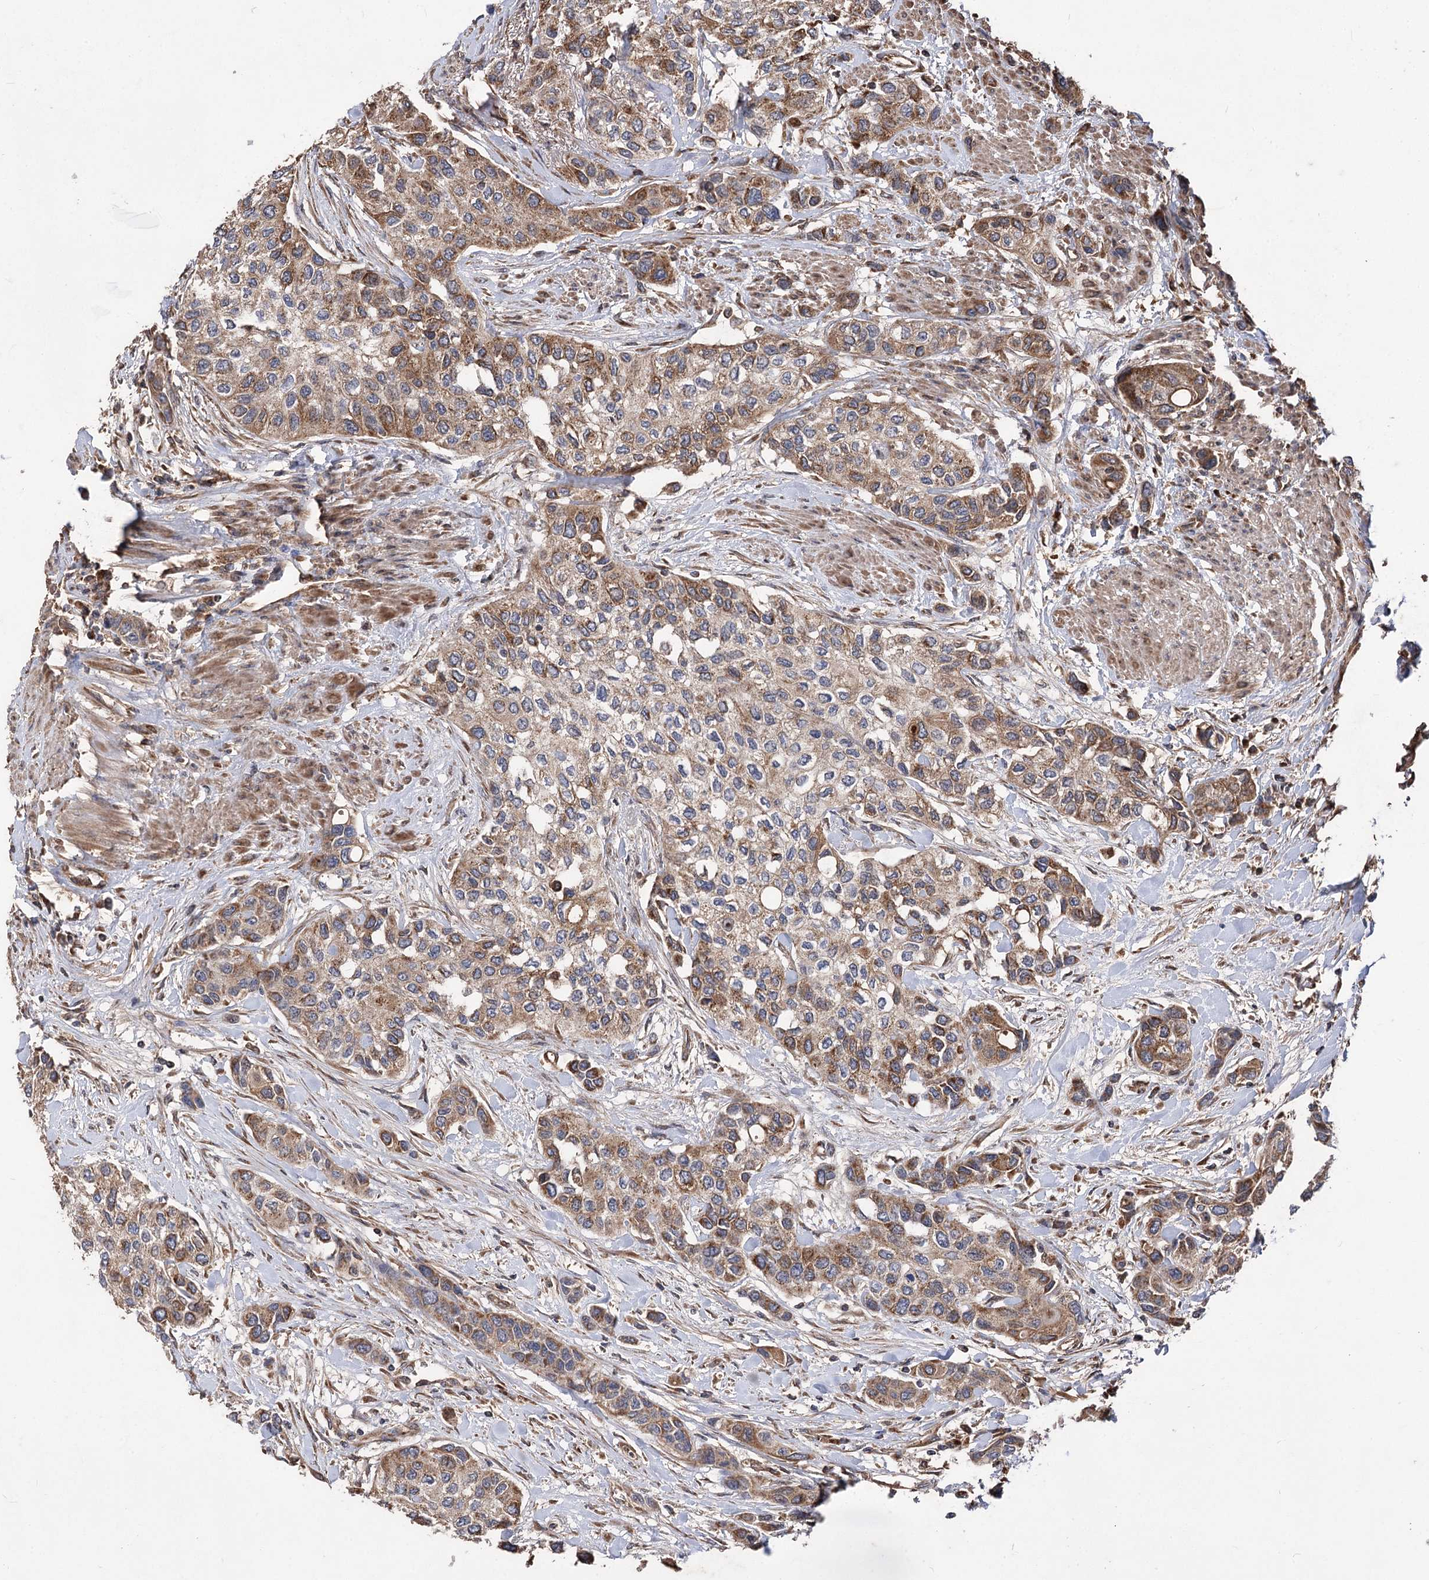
{"staining": {"intensity": "moderate", "quantity": ">75%", "location": "cytoplasmic/membranous"}, "tissue": "urothelial cancer", "cell_type": "Tumor cells", "image_type": "cancer", "snomed": [{"axis": "morphology", "description": "Normal tissue, NOS"}, {"axis": "morphology", "description": "Urothelial carcinoma, High grade"}, {"axis": "topography", "description": "Vascular tissue"}, {"axis": "topography", "description": "Urinary bladder"}], "caption": "A brown stain highlights moderate cytoplasmic/membranous staining of a protein in human high-grade urothelial carcinoma tumor cells.", "gene": "RASSF3", "patient": {"sex": "female", "age": 56}}